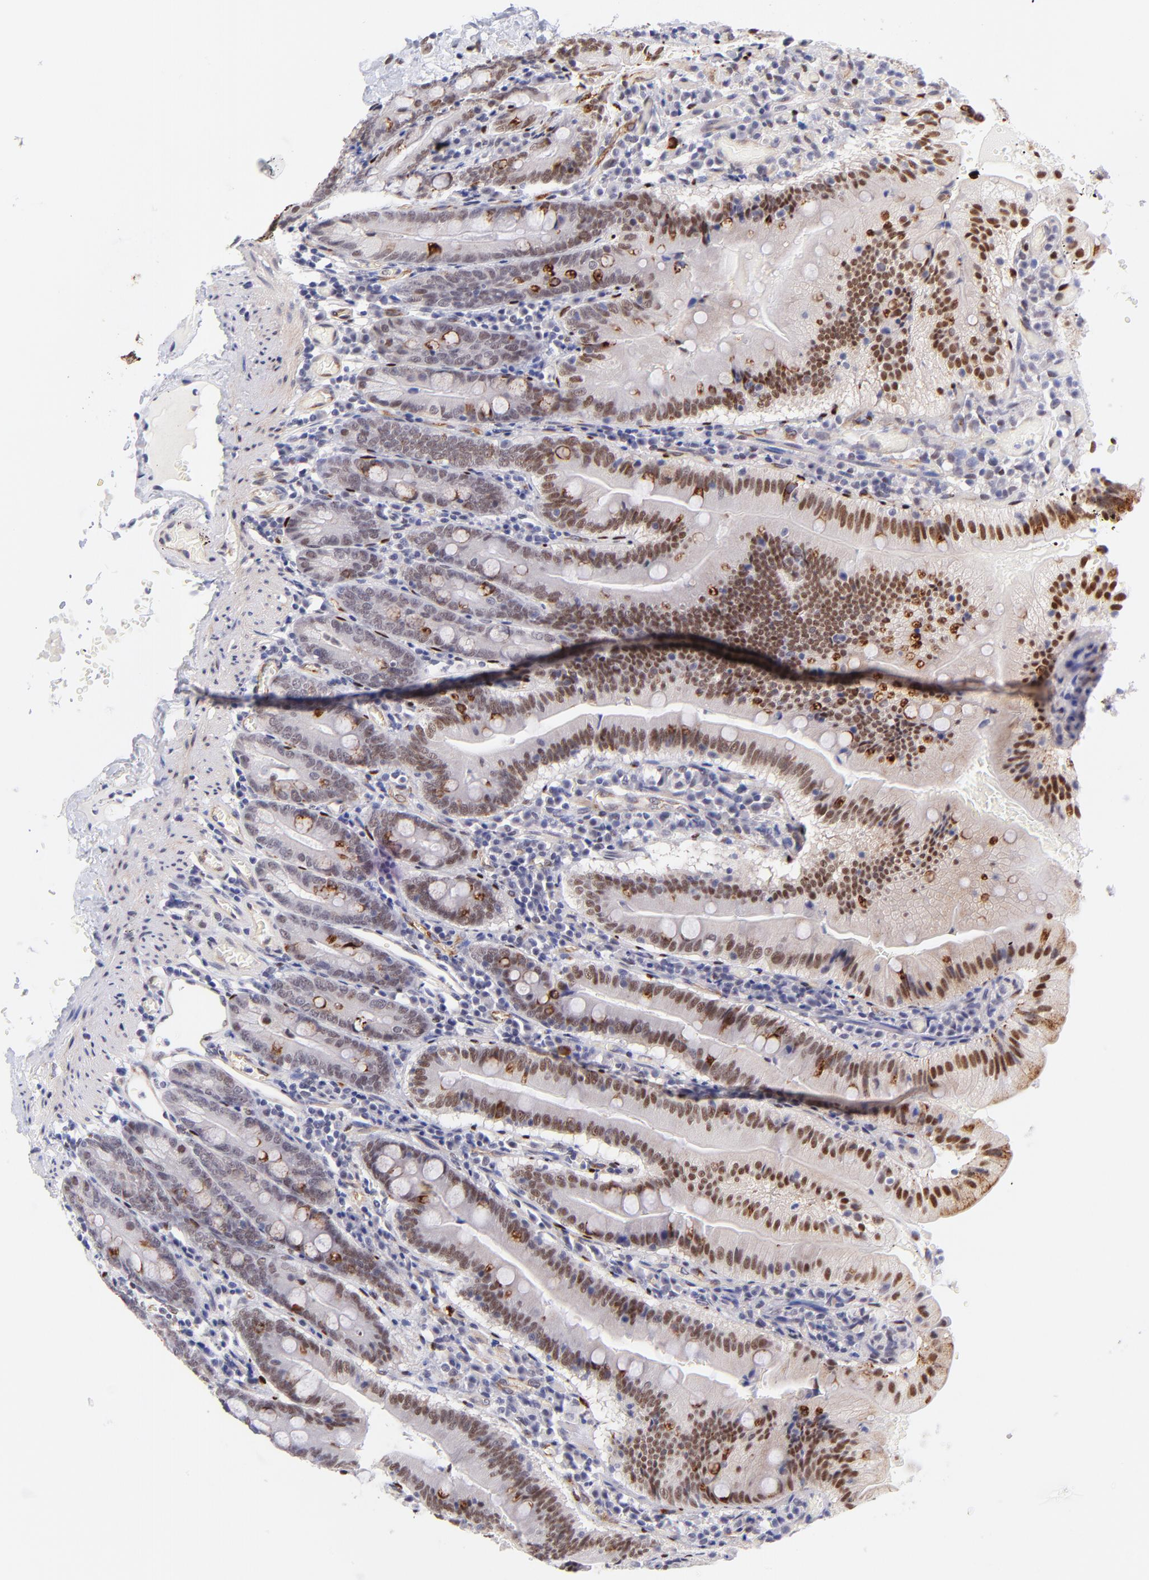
{"staining": {"intensity": "strong", "quantity": "25%-75%", "location": "nuclear"}, "tissue": "small intestine", "cell_type": "Glandular cells", "image_type": "normal", "snomed": [{"axis": "morphology", "description": "Normal tissue, NOS"}, {"axis": "topography", "description": "Small intestine"}], "caption": "Protein staining of benign small intestine exhibits strong nuclear staining in about 25%-75% of glandular cells. The protein of interest is stained brown, and the nuclei are stained in blue (DAB (3,3'-diaminobenzidine) IHC with brightfield microscopy, high magnification).", "gene": "SOX6", "patient": {"sex": "male", "age": 71}}